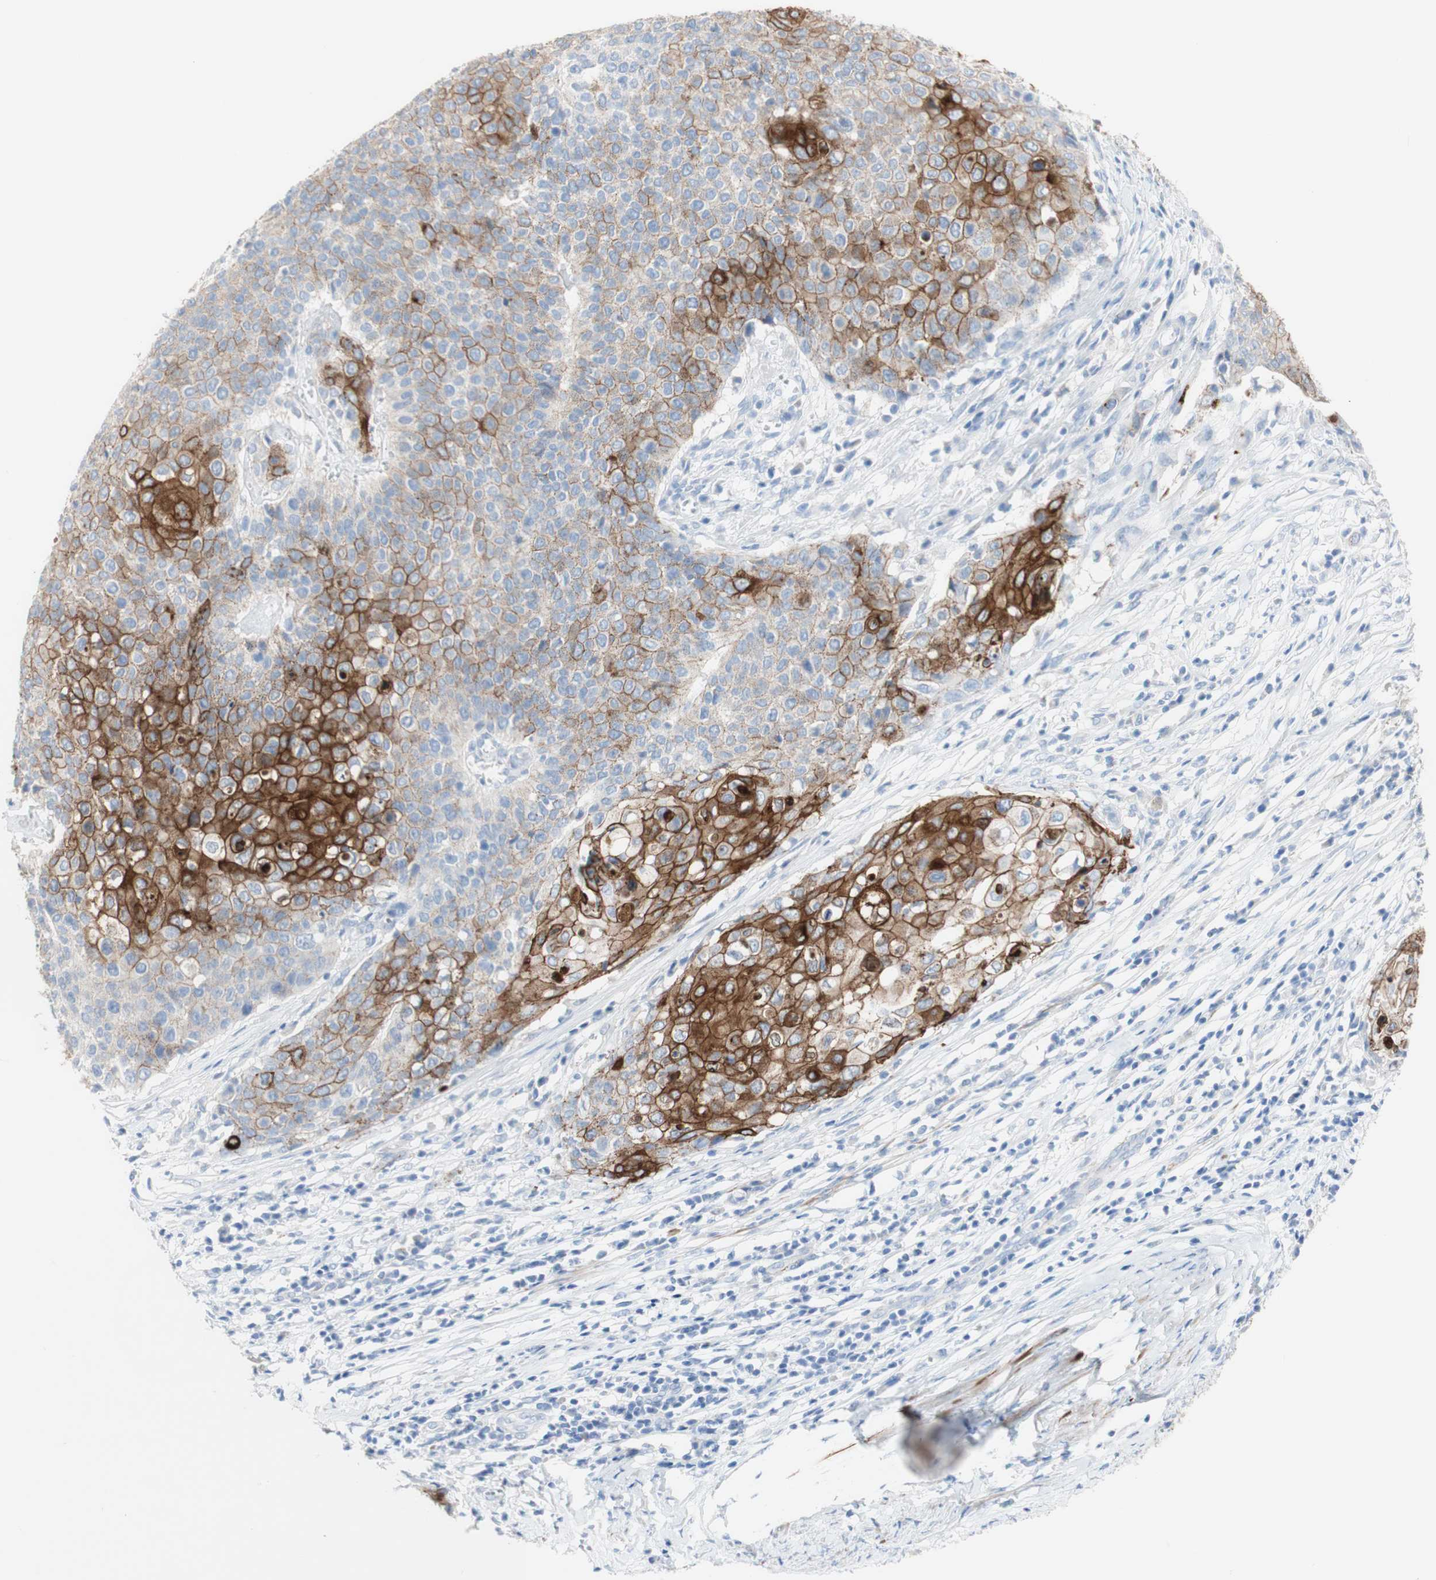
{"staining": {"intensity": "strong", "quantity": "25%-75%", "location": "cytoplasmic/membranous"}, "tissue": "cervical cancer", "cell_type": "Tumor cells", "image_type": "cancer", "snomed": [{"axis": "morphology", "description": "Squamous cell carcinoma, NOS"}, {"axis": "topography", "description": "Cervix"}], "caption": "This is an image of IHC staining of cervical cancer, which shows strong positivity in the cytoplasmic/membranous of tumor cells.", "gene": "DSC2", "patient": {"sex": "female", "age": 39}}